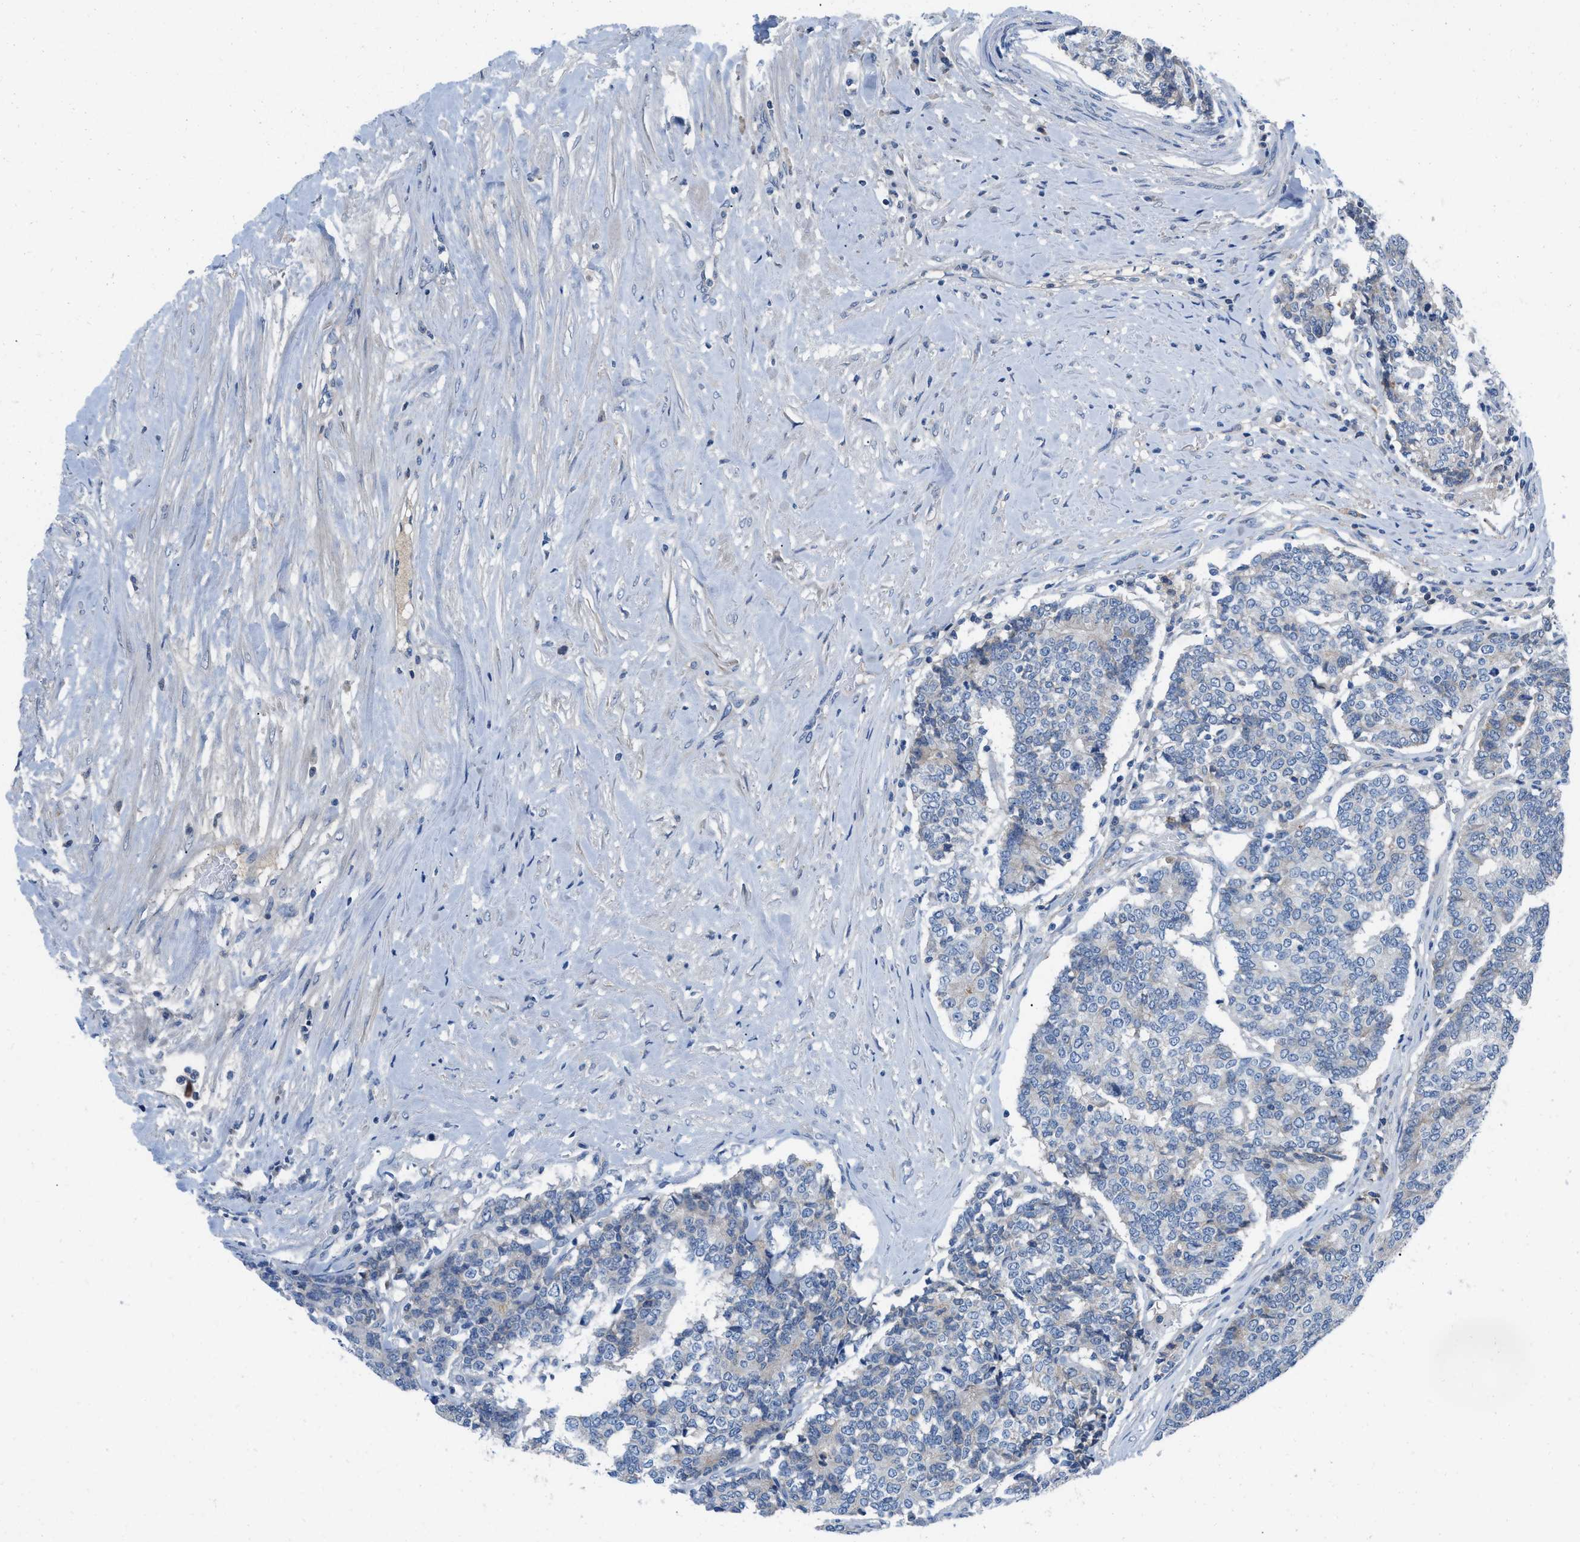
{"staining": {"intensity": "weak", "quantity": "<25%", "location": "cytoplasmic/membranous"}, "tissue": "prostate cancer", "cell_type": "Tumor cells", "image_type": "cancer", "snomed": [{"axis": "morphology", "description": "Normal tissue, NOS"}, {"axis": "morphology", "description": "Adenocarcinoma, High grade"}, {"axis": "topography", "description": "Prostate"}, {"axis": "topography", "description": "Seminal veicle"}], "caption": "A high-resolution image shows immunohistochemistry (IHC) staining of prostate cancer, which displays no significant expression in tumor cells.", "gene": "HPX", "patient": {"sex": "male", "age": 55}}